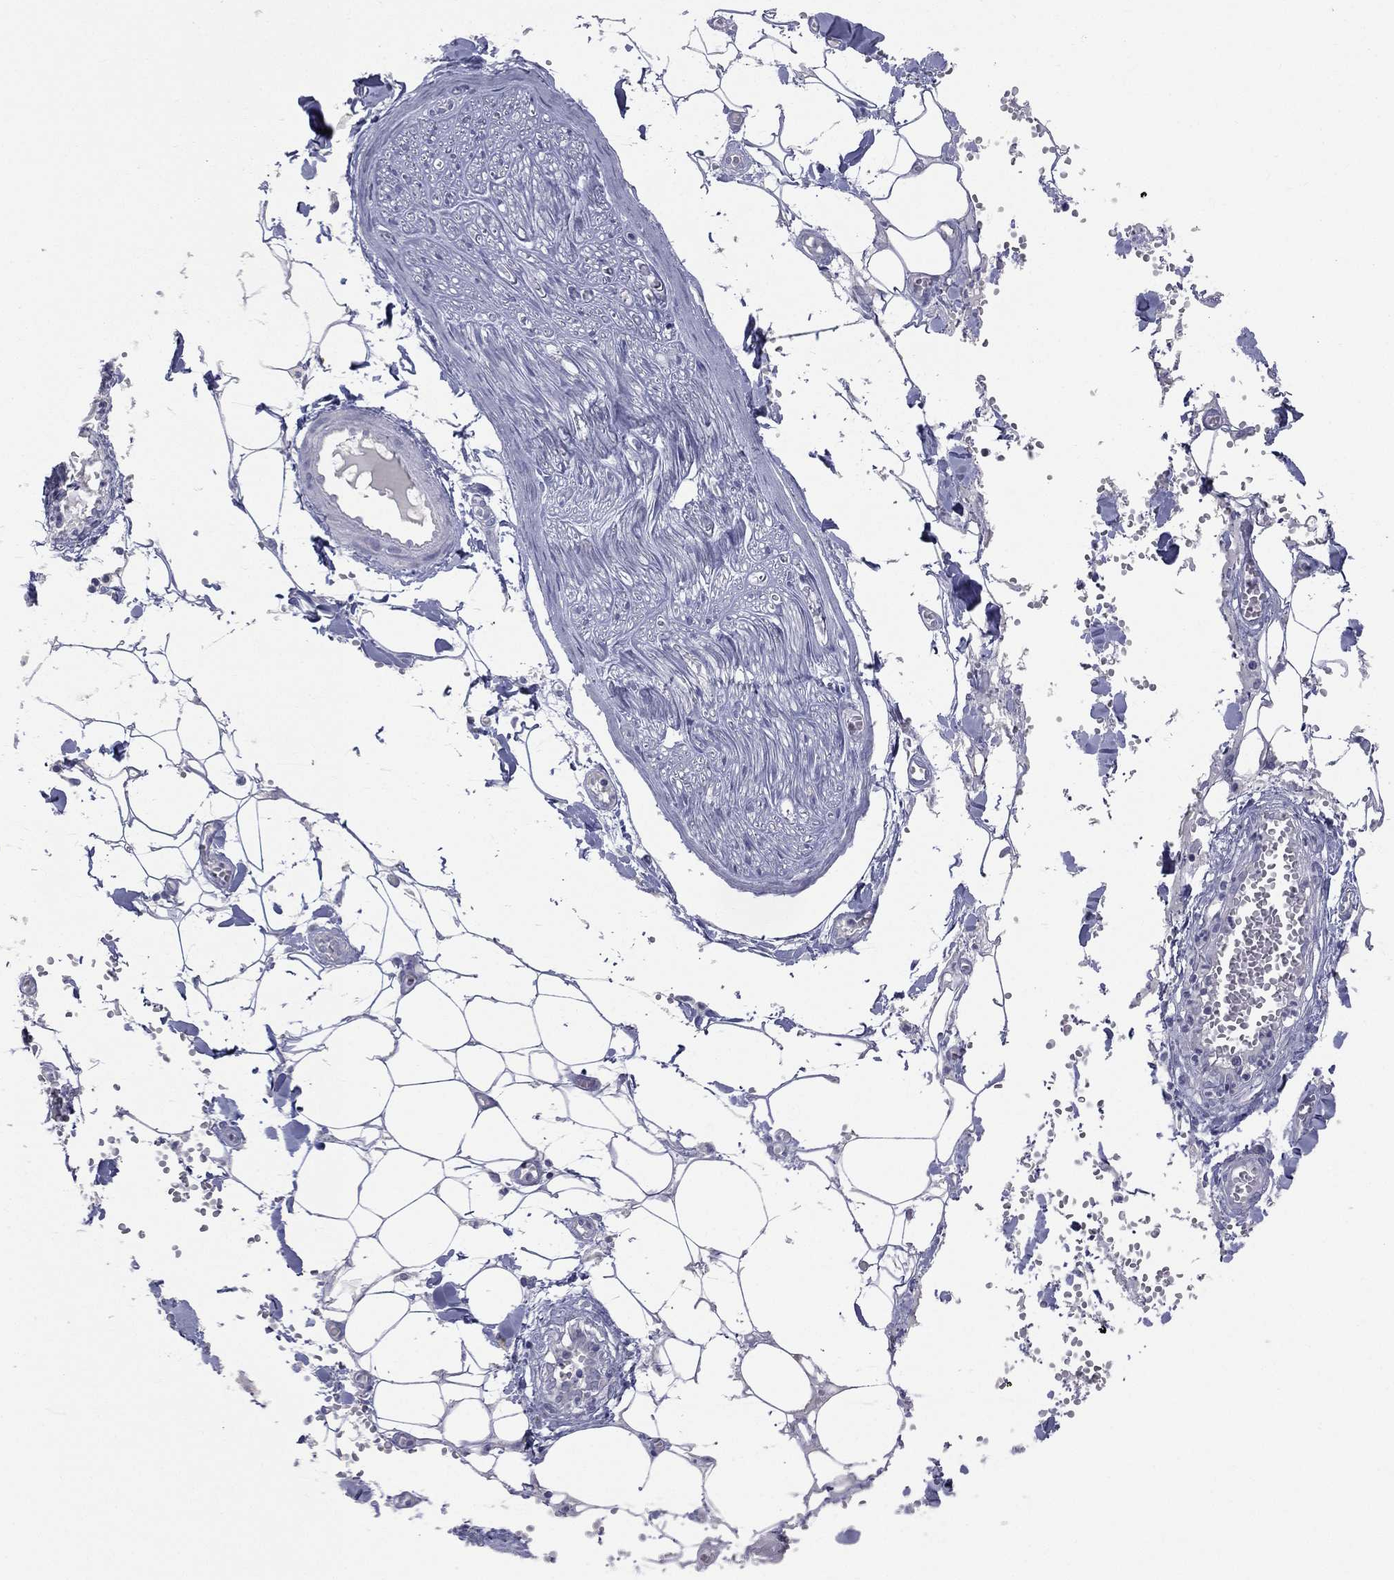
{"staining": {"intensity": "negative", "quantity": "none", "location": "none"}, "tissue": "adipose tissue", "cell_type": "Adipocytes", "image_type": "normal", "snomed": [{"axis": "morphology", "description": "Normal tissue, NOS"}, {"axis": "morphology", "description": "Squamous cell carcinoma, NOS"}, {"axis": "topography", "description": "Cartilage tissue"}, {"axis": "topography", "description": "Lung"}], "caption": "Immunohistochemical staining of unremarkable human adipose tissue exhibits no significant staining in adipocytes.", "gene": "STK31", "patient": {"sex": "male", "age": 66}}